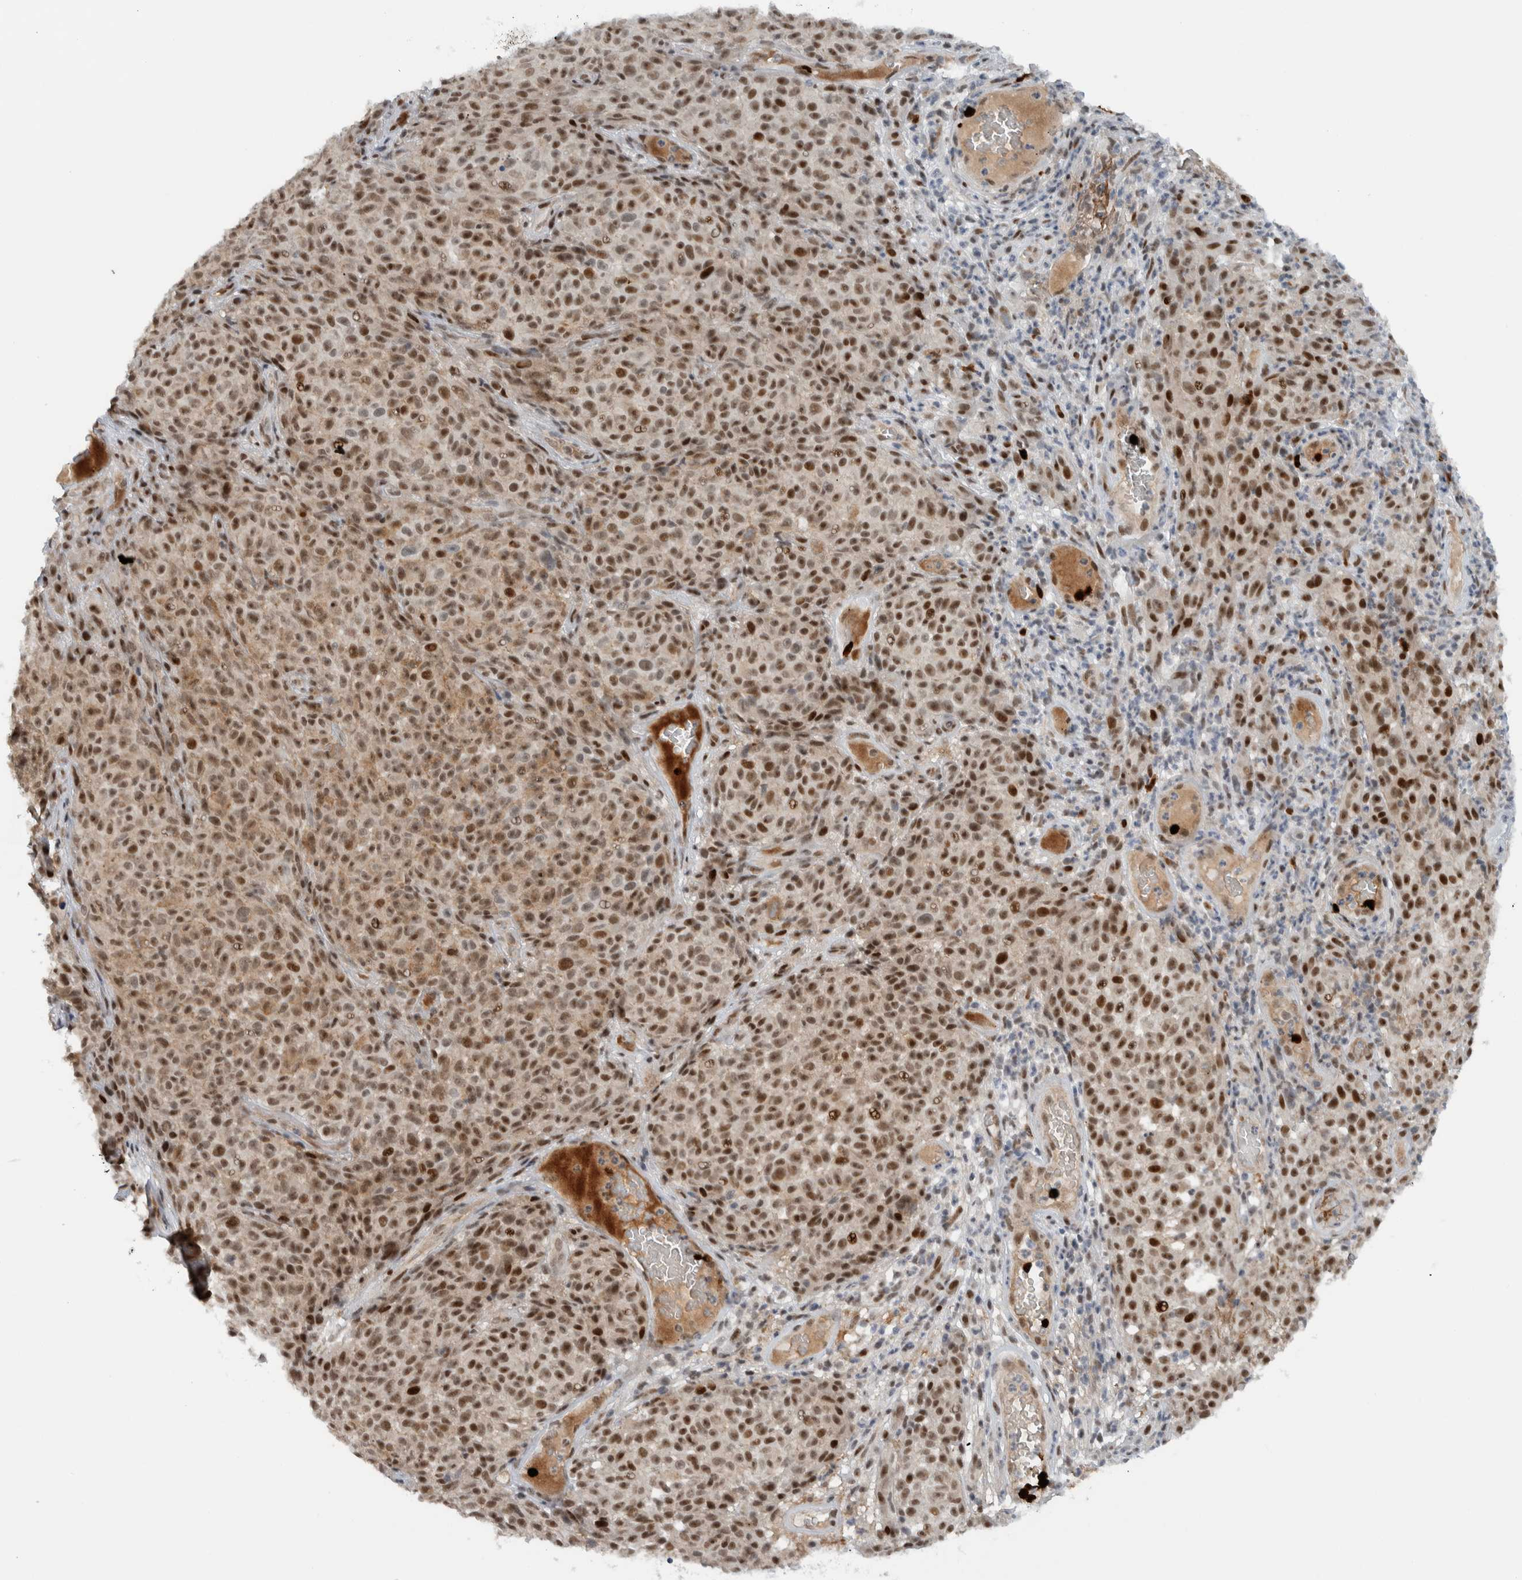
{"staining": {"intensity": "moderate", "quantity": ">75%", "location": "nuclear"}, "tissue": "melanoma", "cell_type": "Tumor cells", "image_type": "cancer", "snomed": [{"axis": "morphology", "description": "Malignant melanoma, NOS"}, {"axis": "topography", "description": "Skin"}], "caption": "Tumor cells display moderate nuclear positivity in about >75% of cells in melanoma. (DAB (3,3'-diaminobenzidine) IHC, brown staining for protein, blue staining for nuclei).", "gene": "ZFP91", "patient": {"sex": "female", "age": 82}}